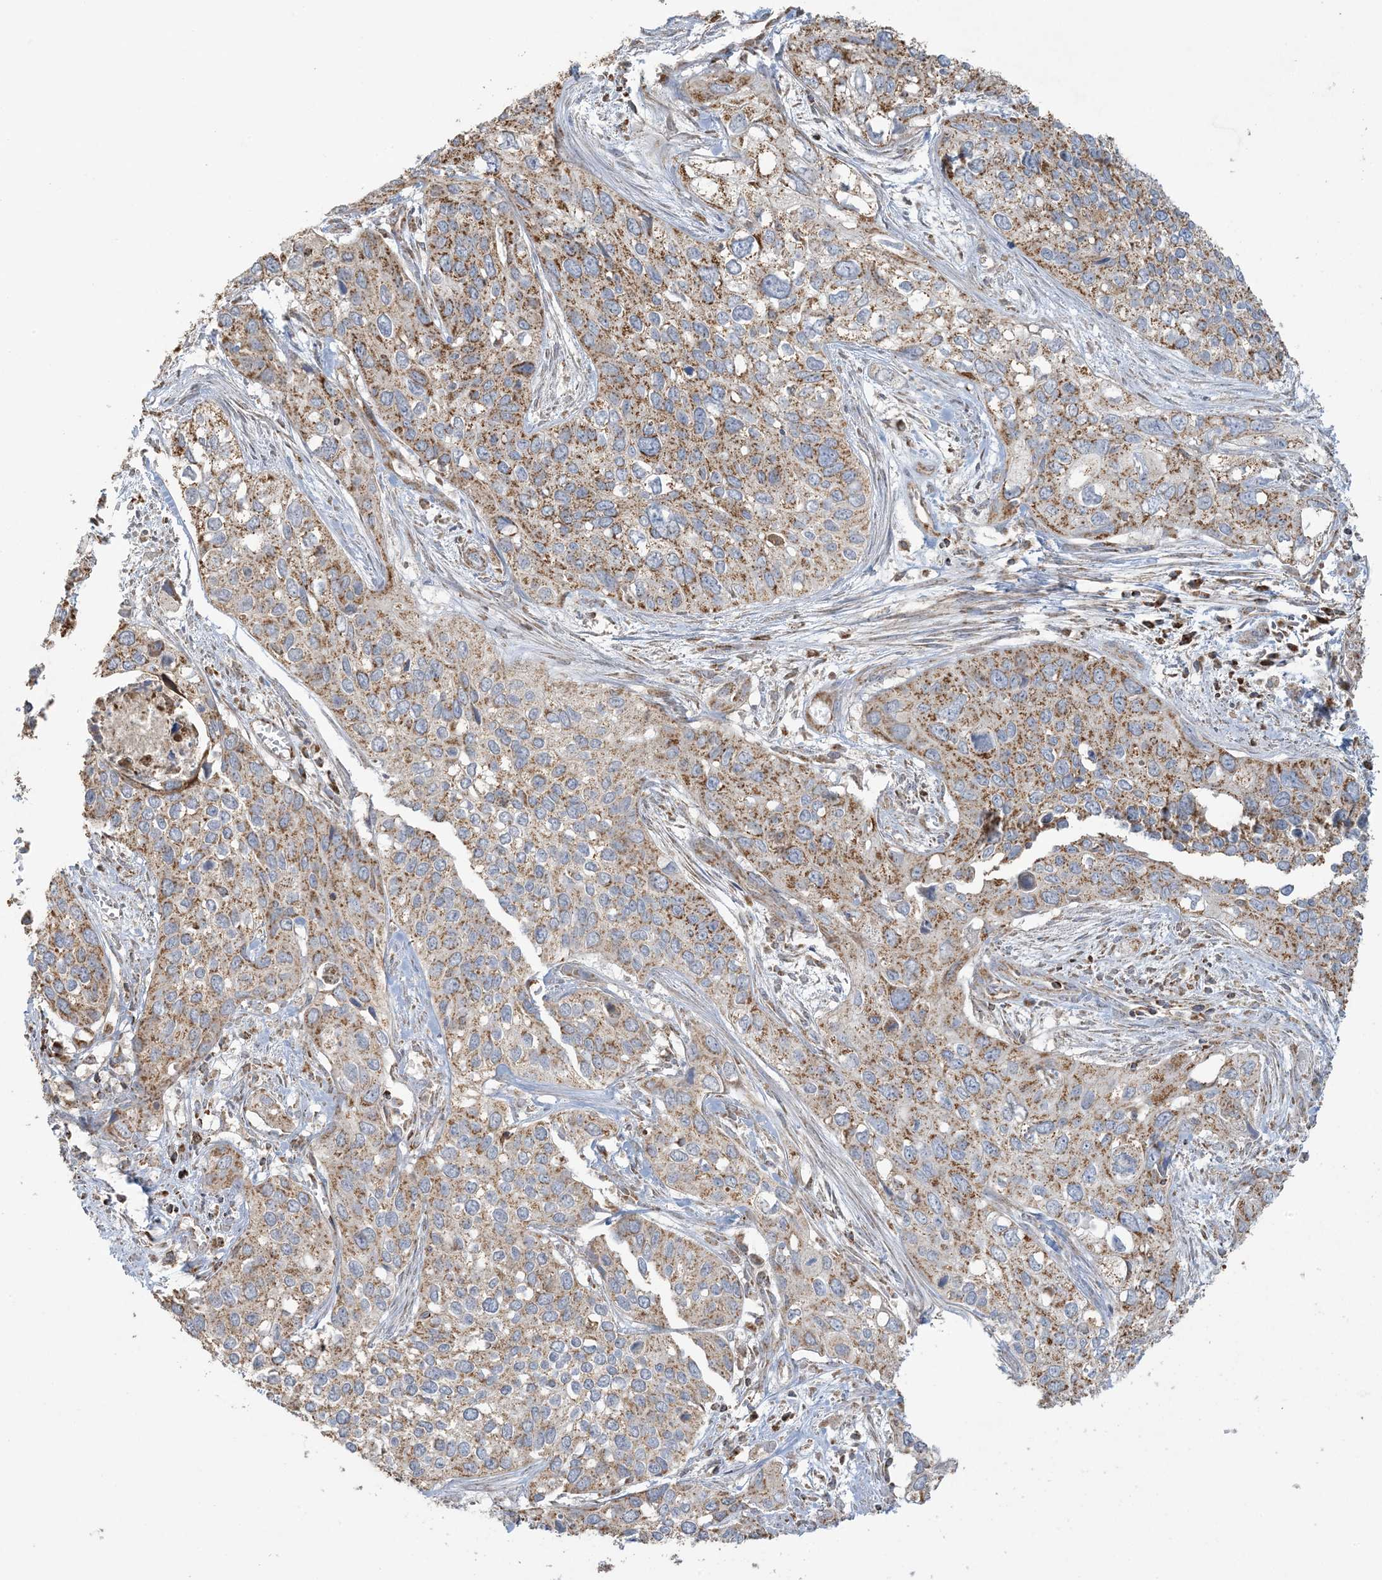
{"staining": {"intensity": "moderate", "quantity": ">75%", "location": "cytoplasmic/membranous"}, "tissue": "cervical cancer", "cell_type": "Tumor cells", "image_type": "cancer", "snomed": [{"axis": "morphology", "description": "Squamous cell carcinoma, NOS"}, {"axis": "topography", "description": "Cervix"}], "caption": "High-power microscopy captured an IHC micrograph of cervical squamous cell carcinoma, revealing moderate cytoplasmic/membranous staining in about >75% of tumor cells. (DAB = brown stain, brightfield microscopy at high magnification).", "gene": "AGA", "patient": {"sex": "female", "age": 55}}